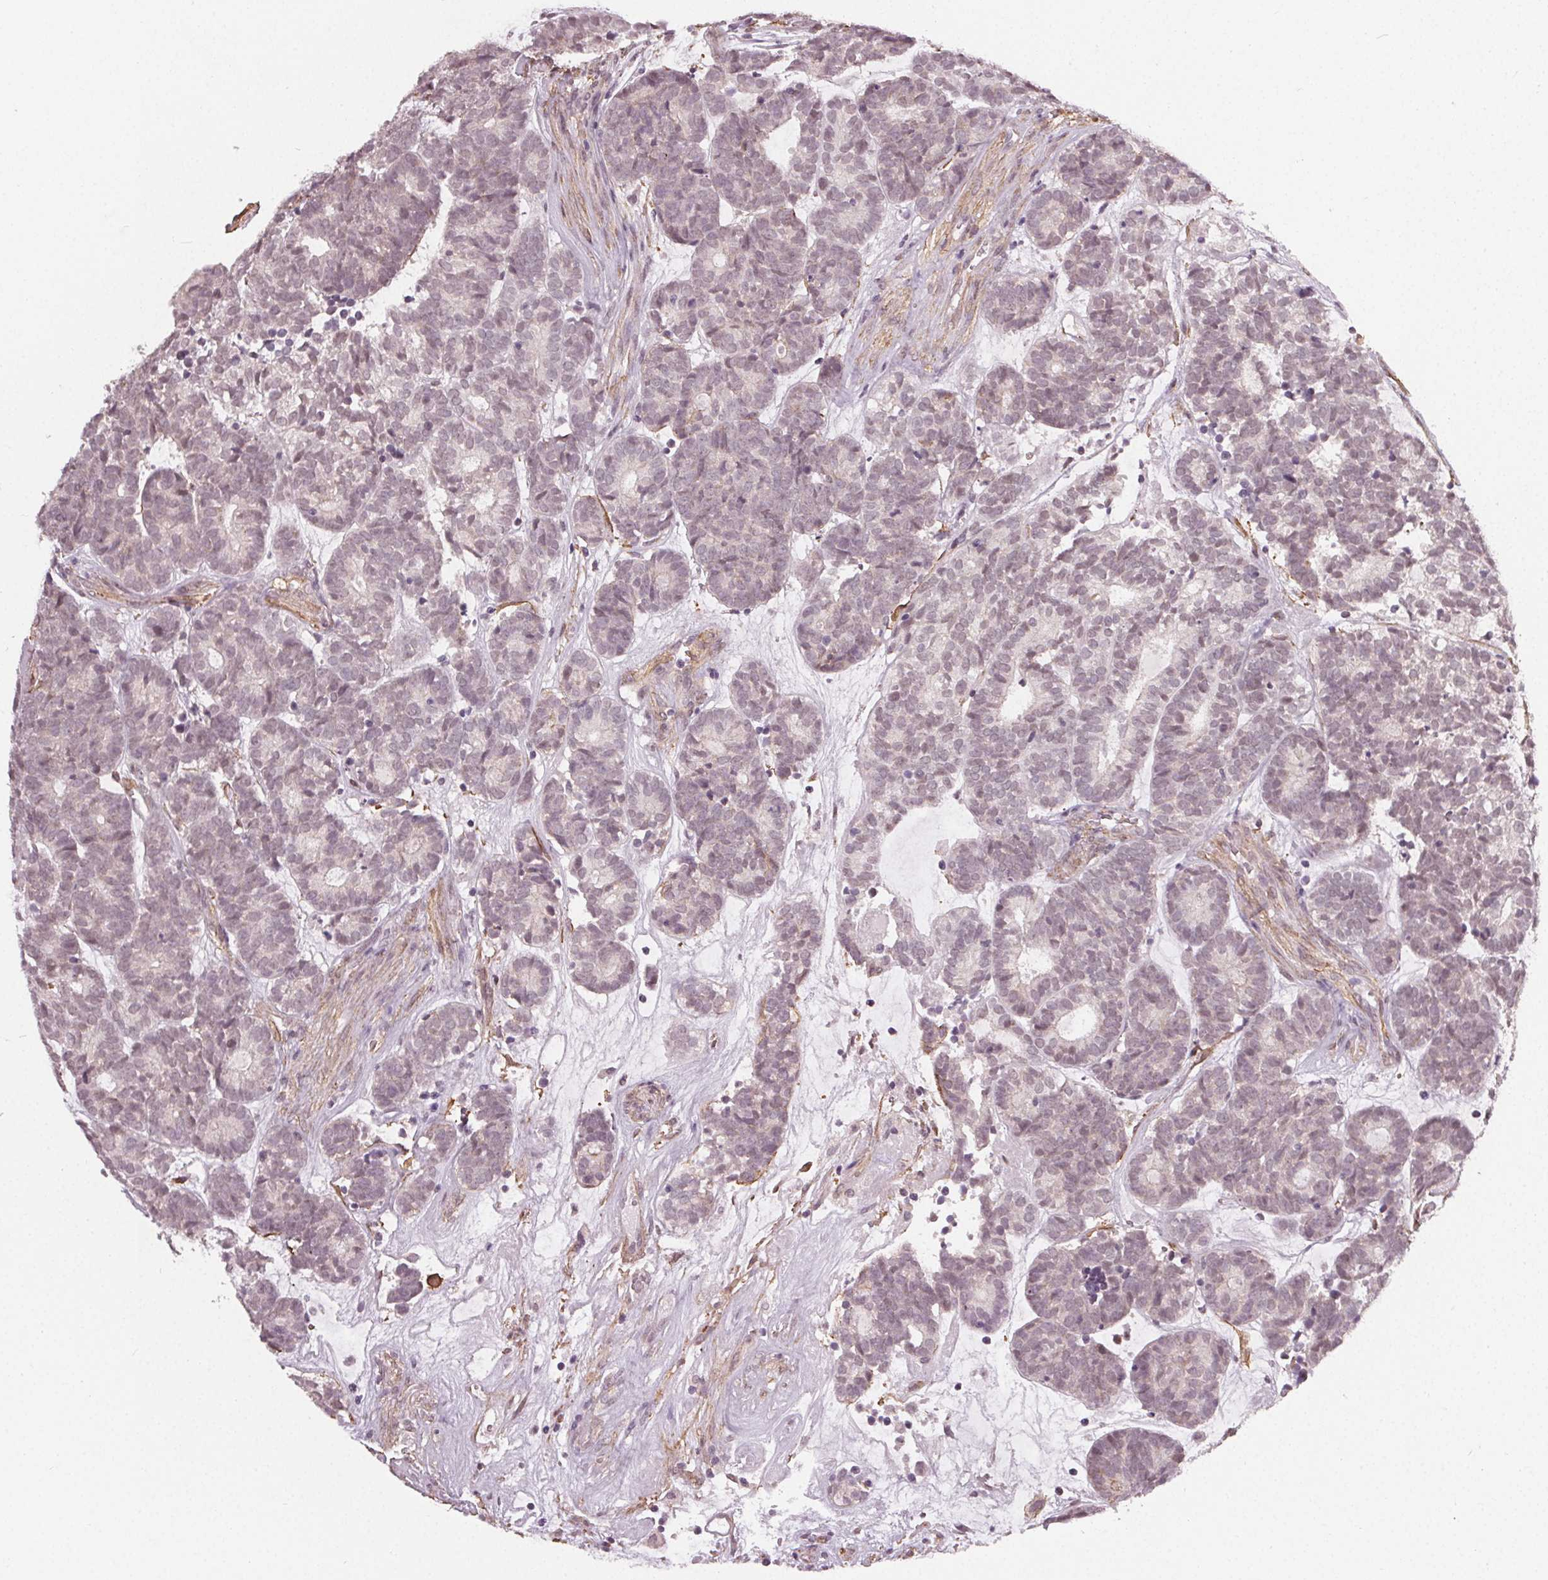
{"staining": {"intensity": "negative", "quantity": "none", "location": "none"}, "tissue": "head and neck cancer", "cell_type": "Tumor cells", "image_type": "cancer", "snomed": [{"axis": "morphology", "description": "Adenocarcinoma, NOS"}, {"axis": "topography", "description": "Head-Neck"}], "caption": "A histopathology image of human head and neck adenocarcinoma is negative for staining in tumor cells.", "gene": "PKP1", "patient": {"sex": "female", "age": 81}}